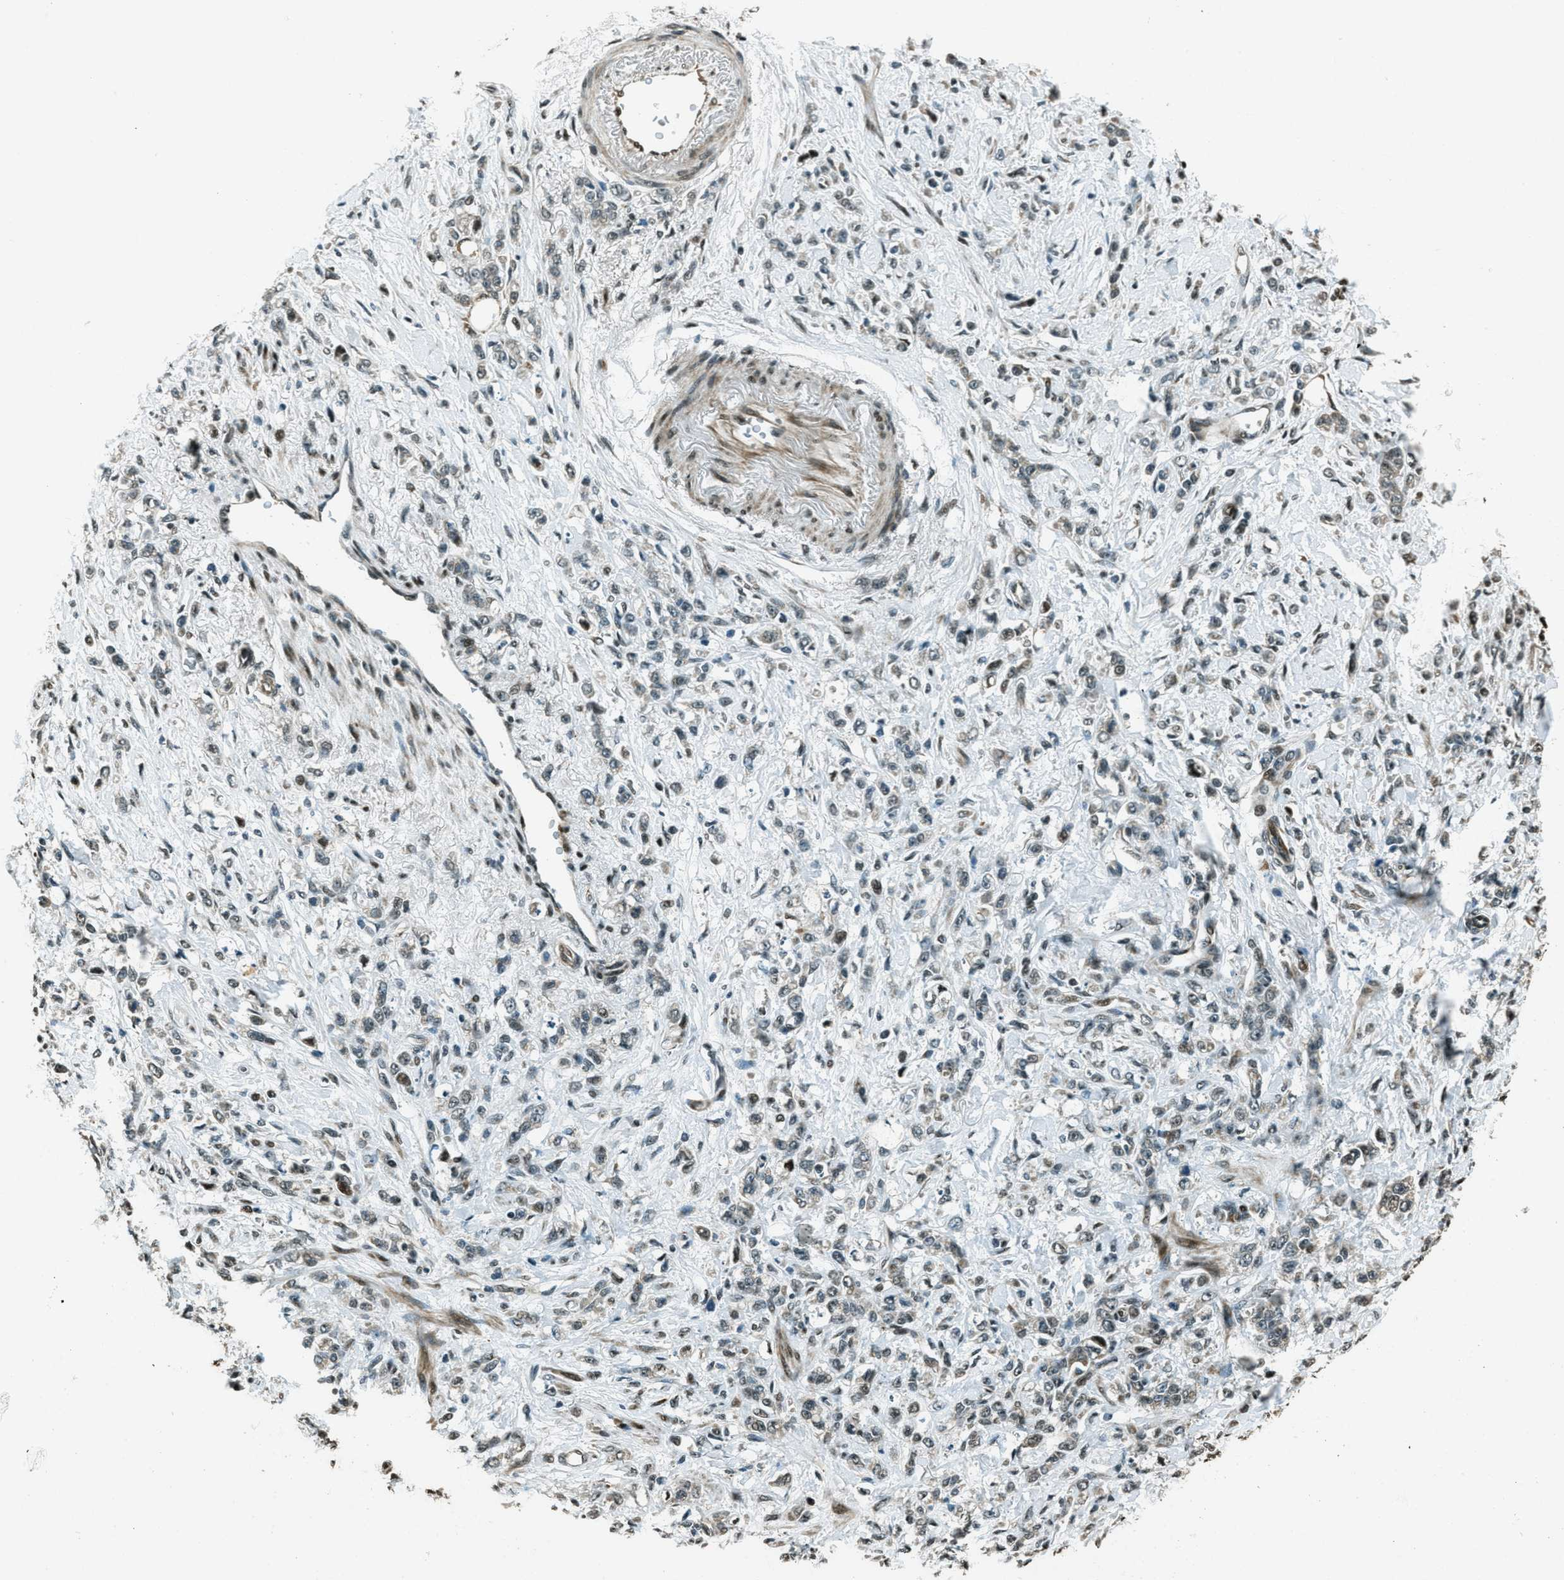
{"staining": {"intensity": "weak", "quantity": "<25%", "location": "nuclear"}, "tissue": "stomach cancer", "cell_type": "Tumor cells", "image_type": "cancer", "snomed": [{"axis": "morphology", "description": "Normal tissue, NOS"}, {"axis": "morphology", "description": "Adenocarcinoma, NOS"}, {"axis": "topography", "description": "Stomach"}], "caption": "DAB immunohistochemical staining of human stomach cancer (adenocarcinoma) demonstrates no significant staining in tumor cells.", "gene": "TARDBP", "patient": {"sex": "male", "age": 82}}